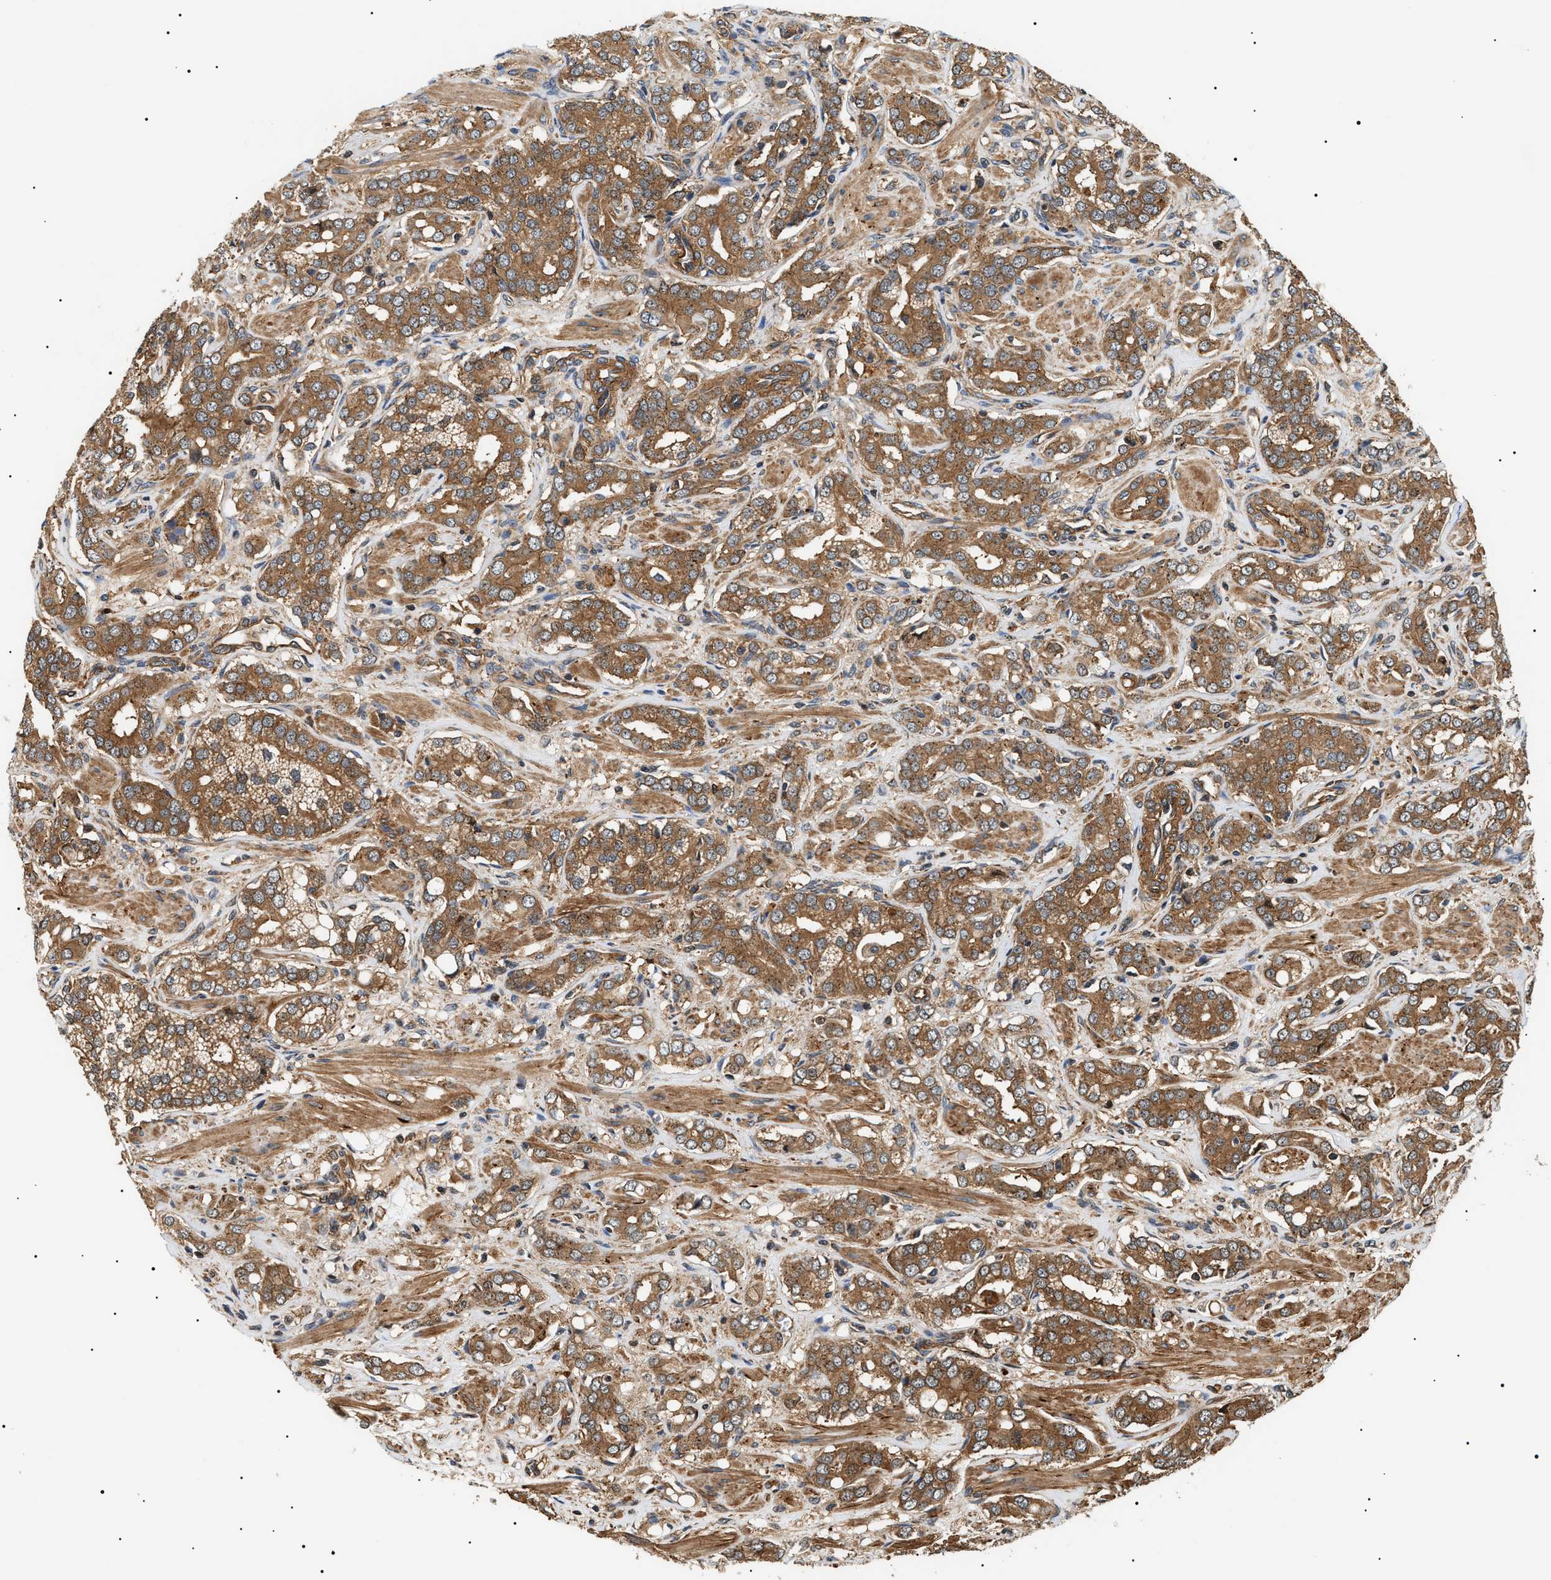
{"staining": {"intensity": "moderate", "quantity": ">75%", "location": "cytoplasmic/membranous"}, "tissue": "prostate cancer", "cell_type": "Tumor cells", "image_type": "cancer", "snomed": [{"axis": "morphology", "description": "Adenocarcinoma, High grade"}, {"axis": "topography", "description": "Prostate"}], "caption": "Prostate high-grade adenocarcinoma stained with a protein marker reveals moderate staining in tumor cells.", "gene": "SH3GLB2", "patient": {"sex": "male", "age": 52}}